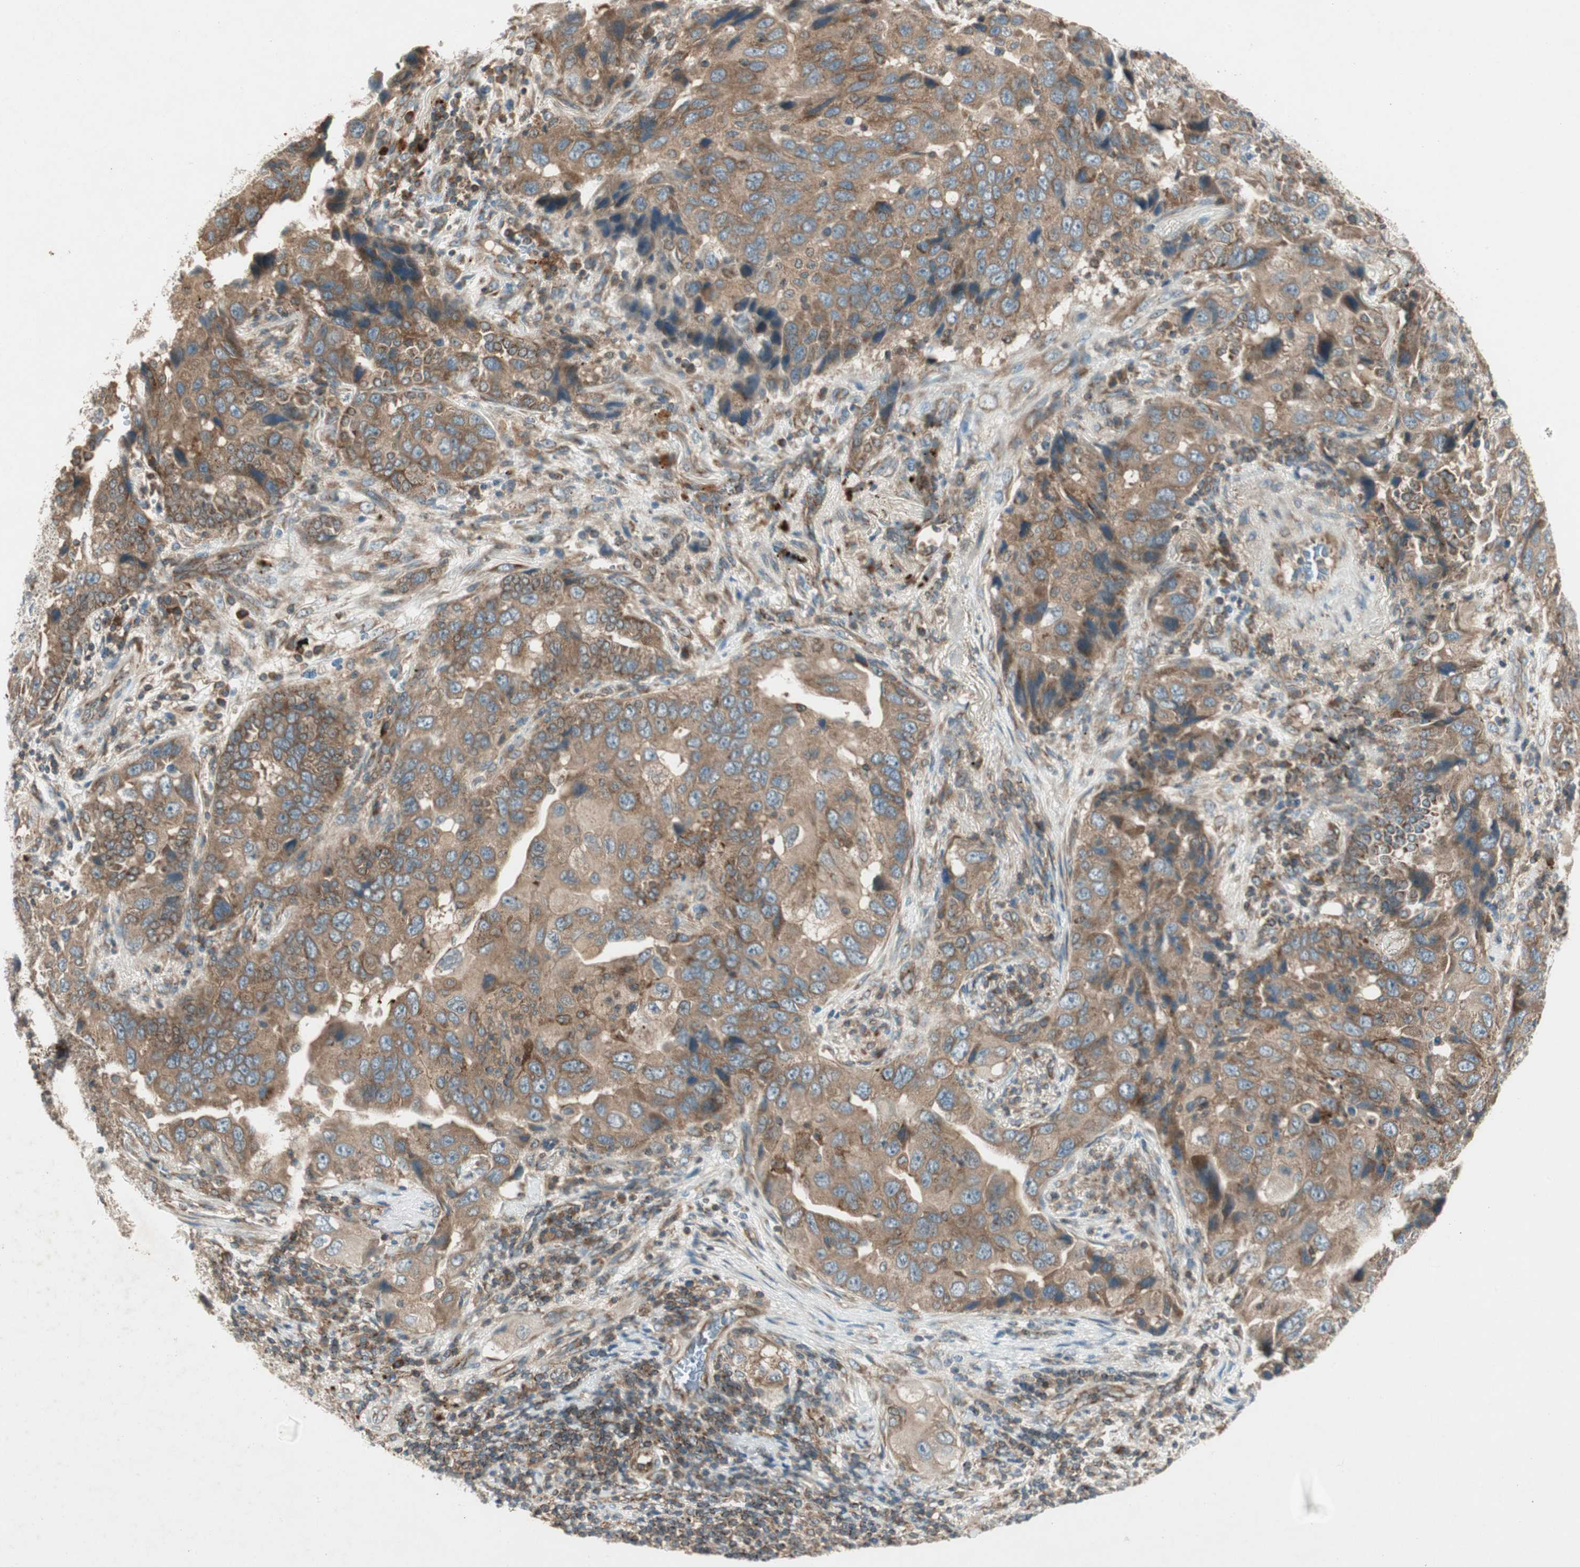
{"staining": {"intensity": "moderate", "quantity": ">75%", "location": "cytoplasmic/membranous"}, "tissue": "lung cancer", "cell_type": "Tumor cells", "image_type": "cancer", "snomed": [{"axis": "morphology", "description": "Adenocarcinoma, NOS"}, {"axis": "topography", "description": "Lung"}], "caption": "A micrograph of lung cancer stained for a protein exhibits moderate cytoplasmic/membranous brown staining in tumor cells.", "gene": "CHADL", "patient": {"sex": "female", "age": 65}}